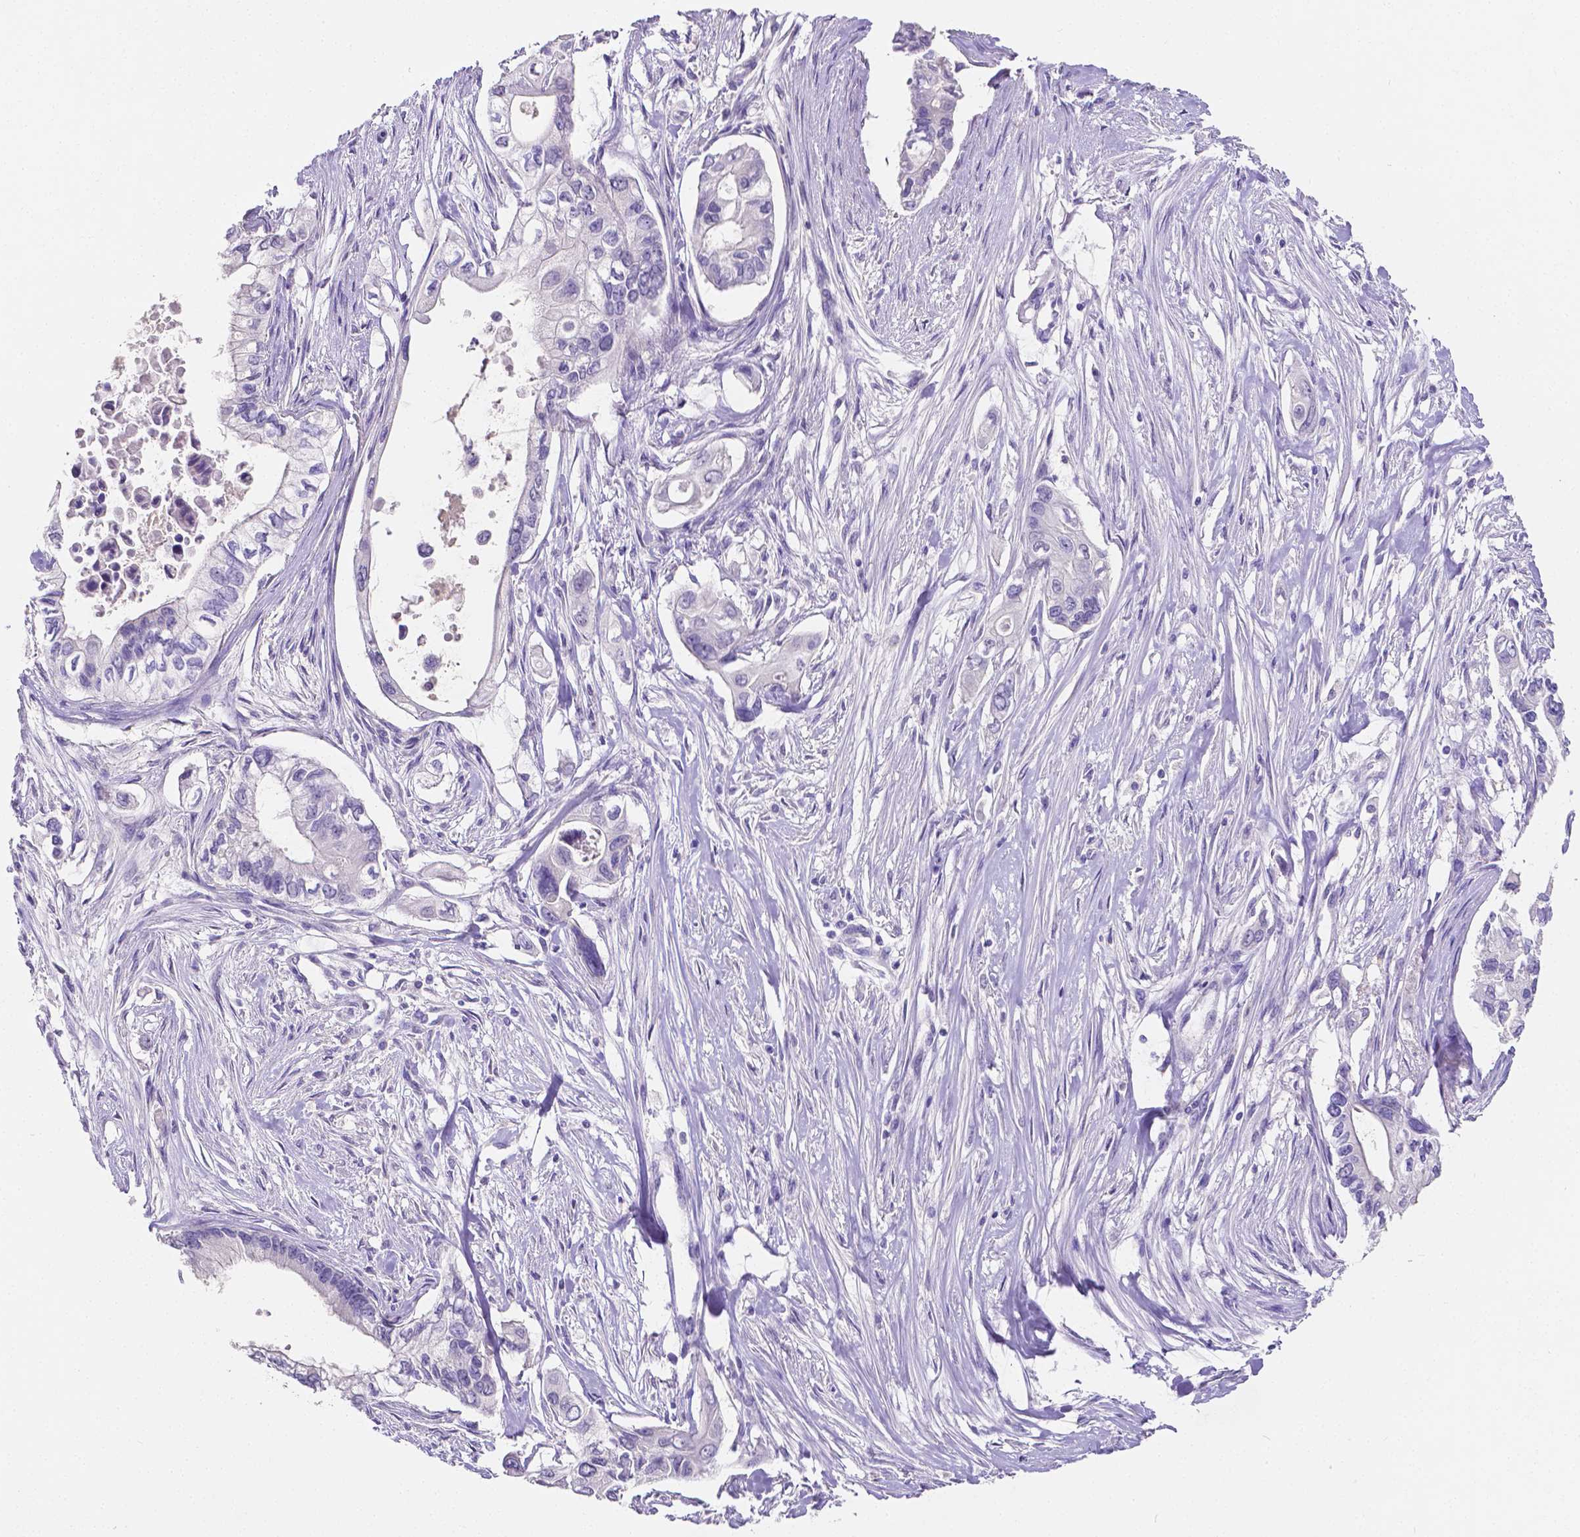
{"staining": {"intensity": "negative", "quantity": "none", "location": "none"}, "tissue": "pancreatic cancer", "cell_type": "Tumor cells", "image_type": "cancer", "snomed": [{"axis": "morphology", "description": "Adenocarcinoma, NOS"}, {"axis": "topography", "description": "Pancreas"}], "caption": "Tumor cells are negative for brown protein staining in pancreatic cancer (adenocarcinoma). Nuclei are stained in blue.", "gene": "SLC22A2", "patient": {"sex": "female", "age": 63}}